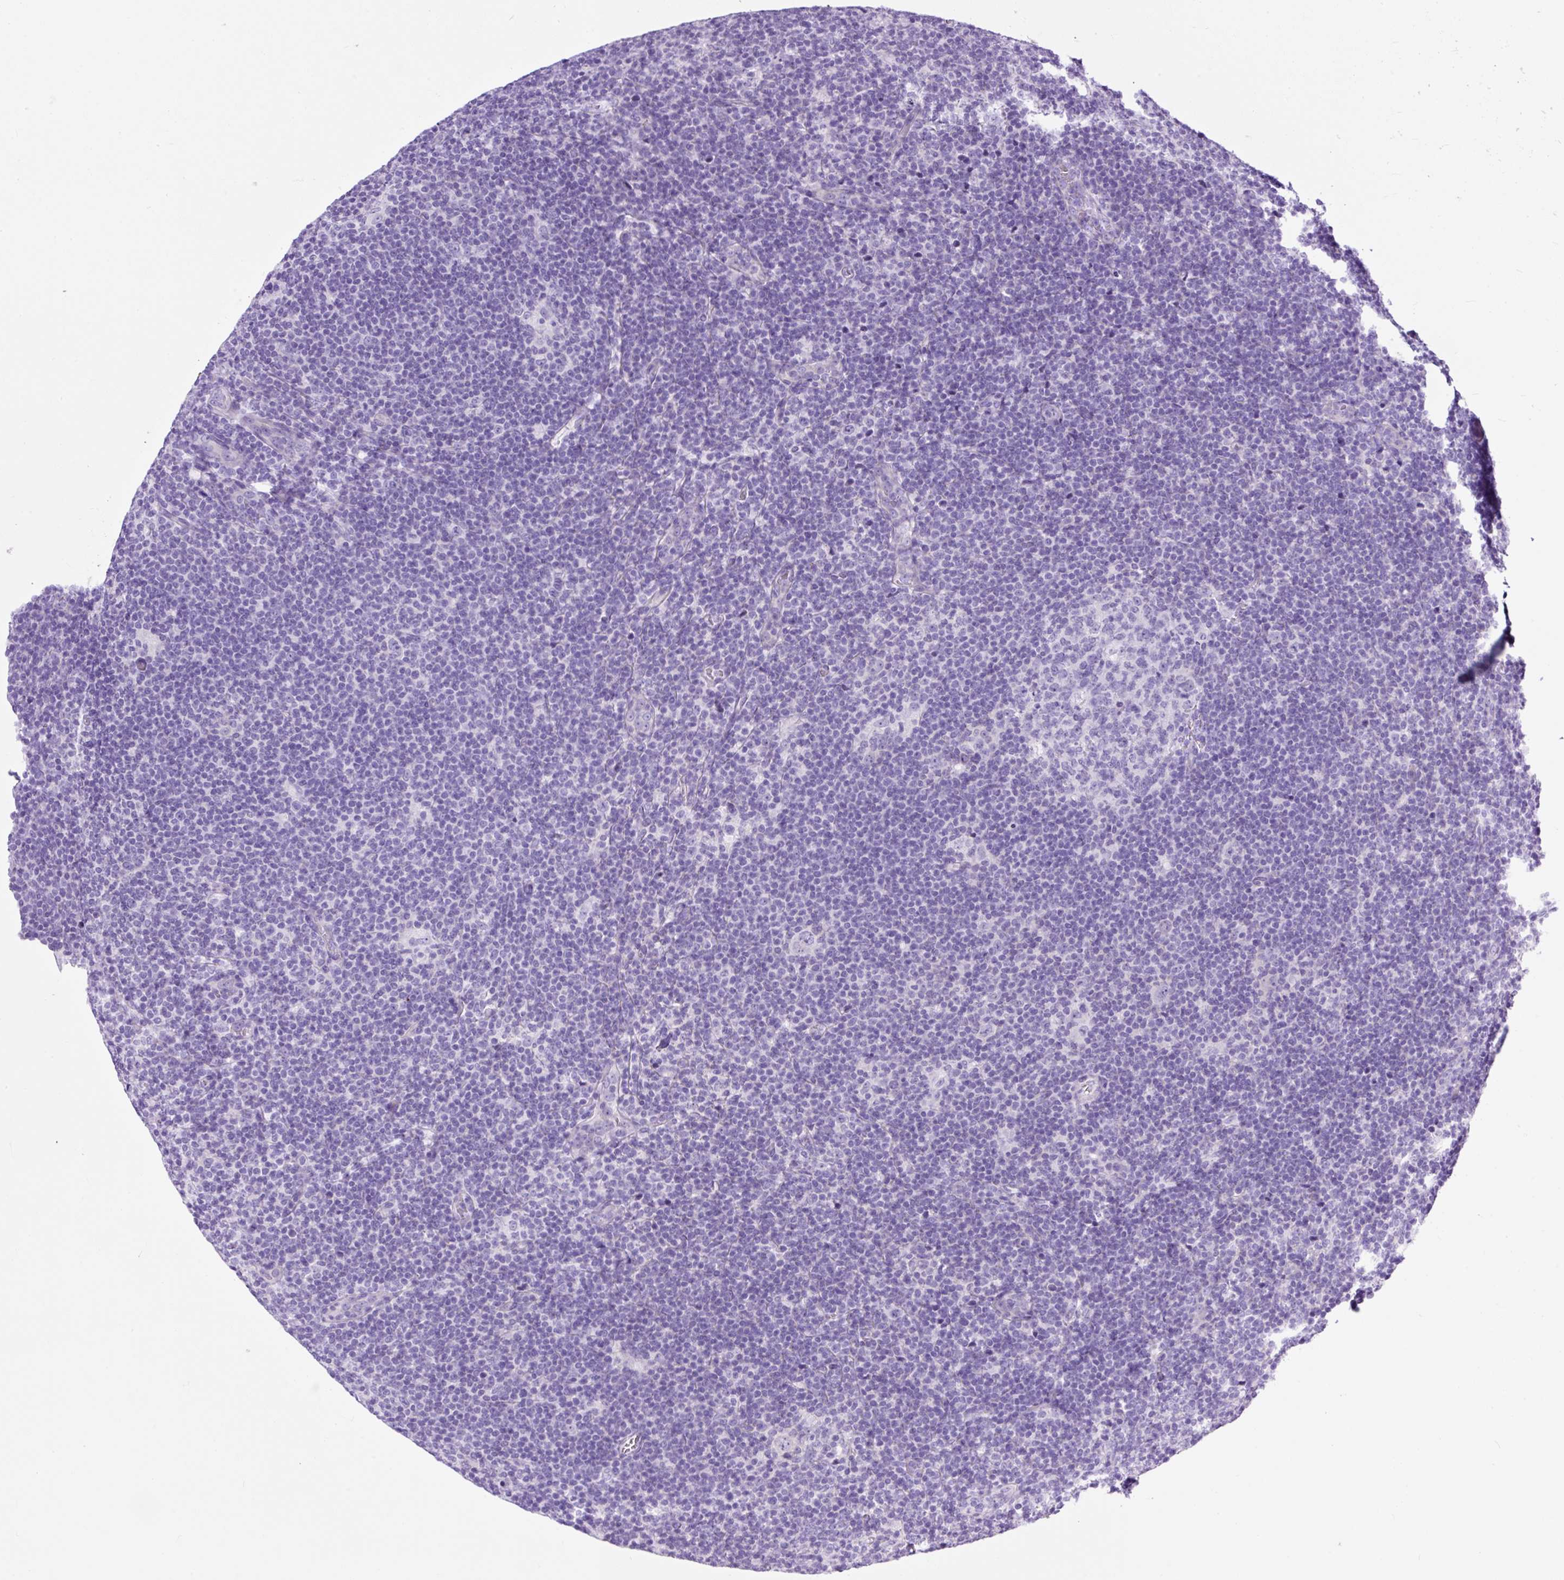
{"staining": {"intensity": "negative", "quantity": "none", "location": "none"}, "tissue": "lymphoma", "cell_type": "Tumor cells", "image_type": "cancer", "snomed": [{"axis": "morphology", "description": "Hodgkin's disease, NOS"}, {"axis": "topography", "description": "Lymph node"}], "caption": "Tumor cells show no significant staining in Hodgkin's disease.", "gene": "STOX2", "patient": {"sex": "female", "age": 57}}